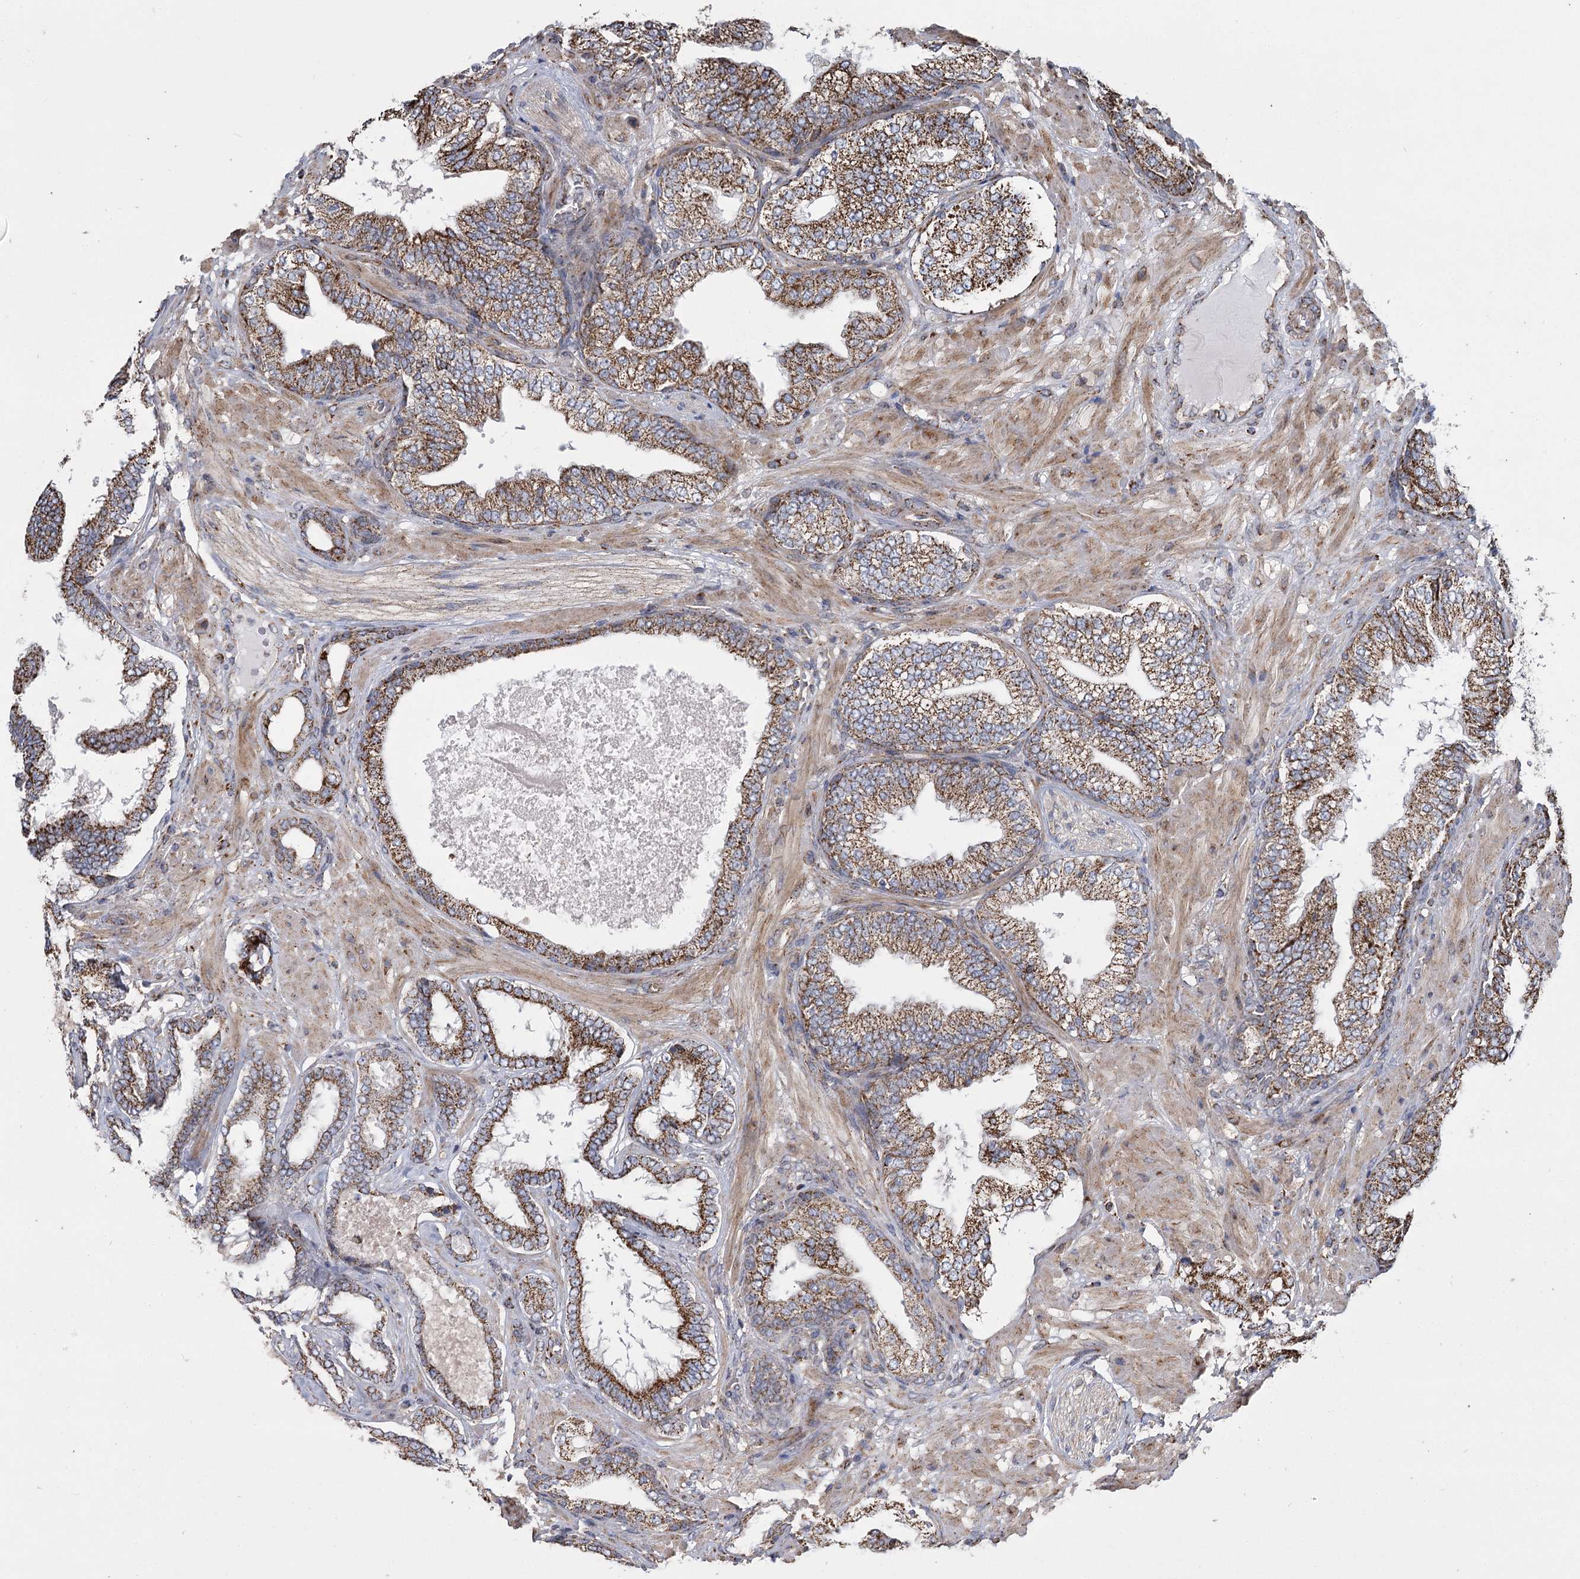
{"staining": {"intensity": "strong", "quantity": ">75%", "location": "cytoplasmic/membranous"}, "tissue": "prostate cancer", "cell_type": "Tumor cells", "image_type": "cancer", "snomed": [{"axis": "morphology", "description": "Adenocarcinoma, High grade"}, {"axis": "topography", "description": "Prostate"}], "caption": "This is a micrograph of immunohistochemistry staining of prostate cancer (high-grade adenocarcinoma), which shows strong expression in the cytoplasmic/membranous of tumor cells.", "gene": "RANBP3L", "patient": {"sex": "male", "age": 59}}